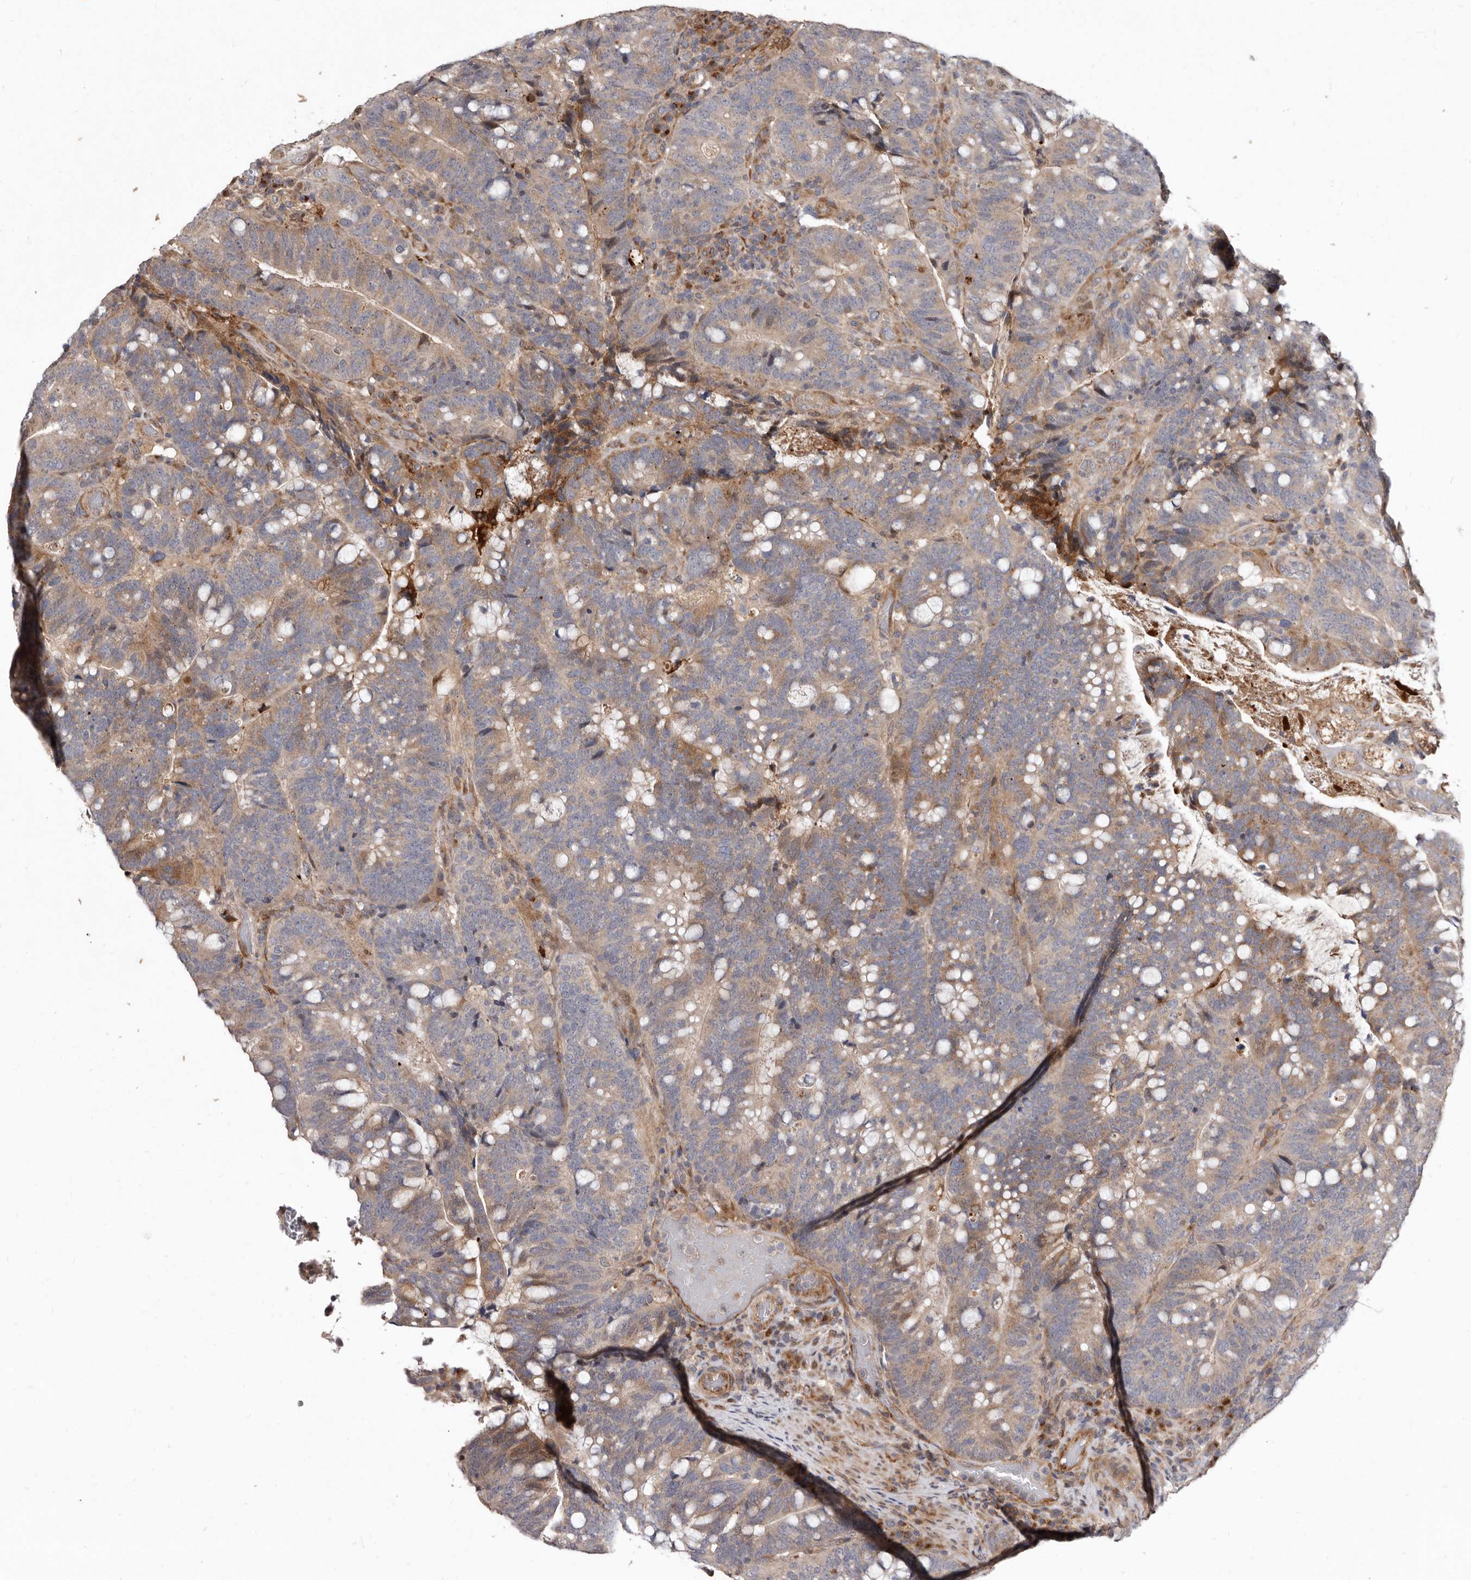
{"staining": {"intensity": "moderate", "quantity": "25%-75%", "location": "cytoplasmic/membranous"}, "tissue": "colorectal cancer", "cell_type": "Tumor cells", "image_type": "cancer", "snomed": [{"axis": "morphology", "description": "Adenocarcinoma, NOS"}, {"axis": "topography", "description": "Colon"}], "caption": "High-power microscopy captured an IHC histopathology image of colorectal cancer (adenocarcinoma), revealing moderate cytoplasmic/membranous positivity in approximately 25%-75% of tumor cells.", "gene": "FLAD1", "patient": {"sex": "female", "age": 66}}